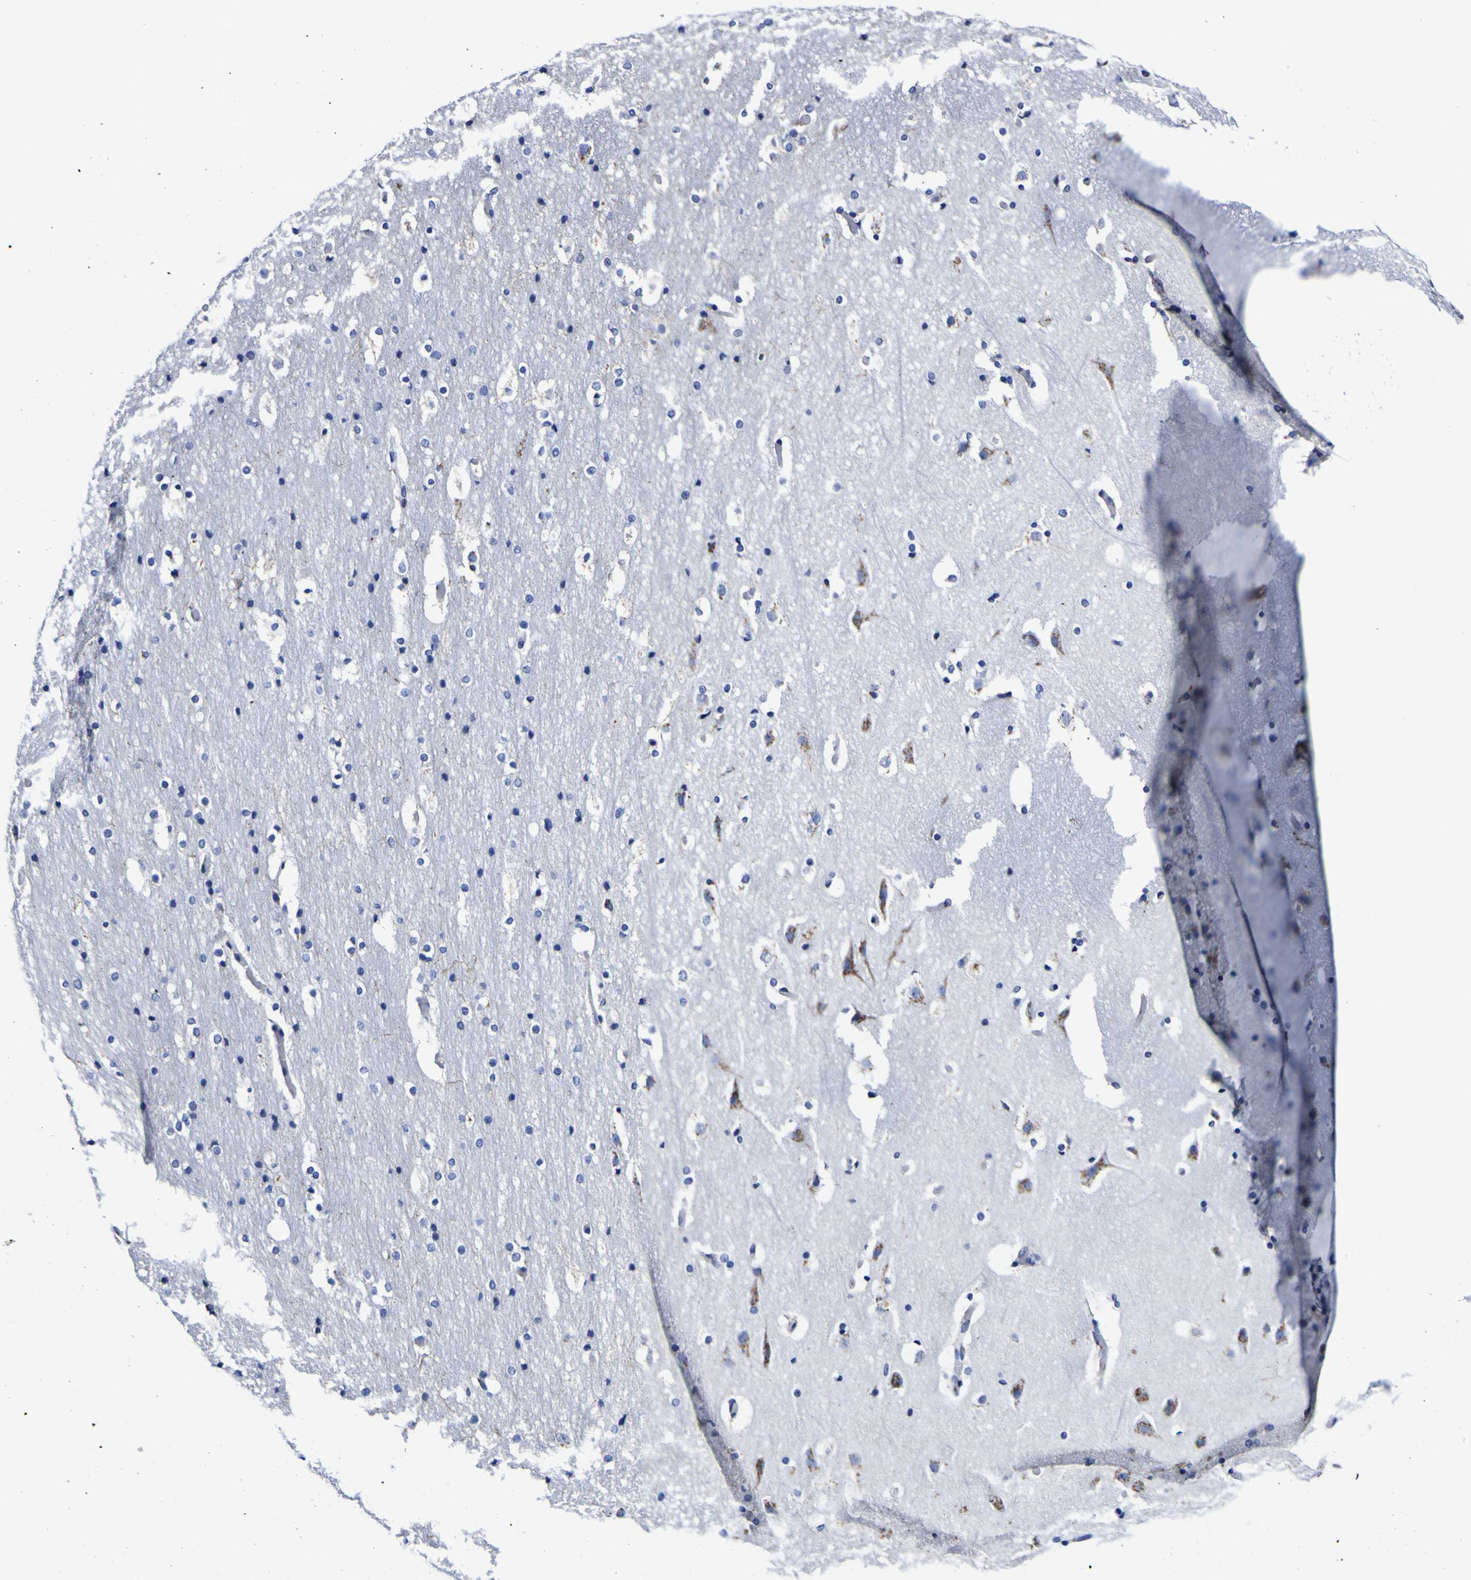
{"staining": {"intensity": "negative", "quantity": "none", "location": "none"}, "tissue": "cerebral cortex", "cell_type": "Endothelial cells", "image_type": "normal", "snomed": [{"axis": "morphology", "description": "Normal tissue, NOS"}, {"axis": "topography", "description": "Cerebral cortex"}], "caption": "Immunohistochemistry (IHC) micrograph of normal cerebral cortex: cerebral cortex stained with DAB displays no significant protein staining in endothelial cells.", "gene": "GOLM1", "patient": {"sex": "male", "age": 57}}